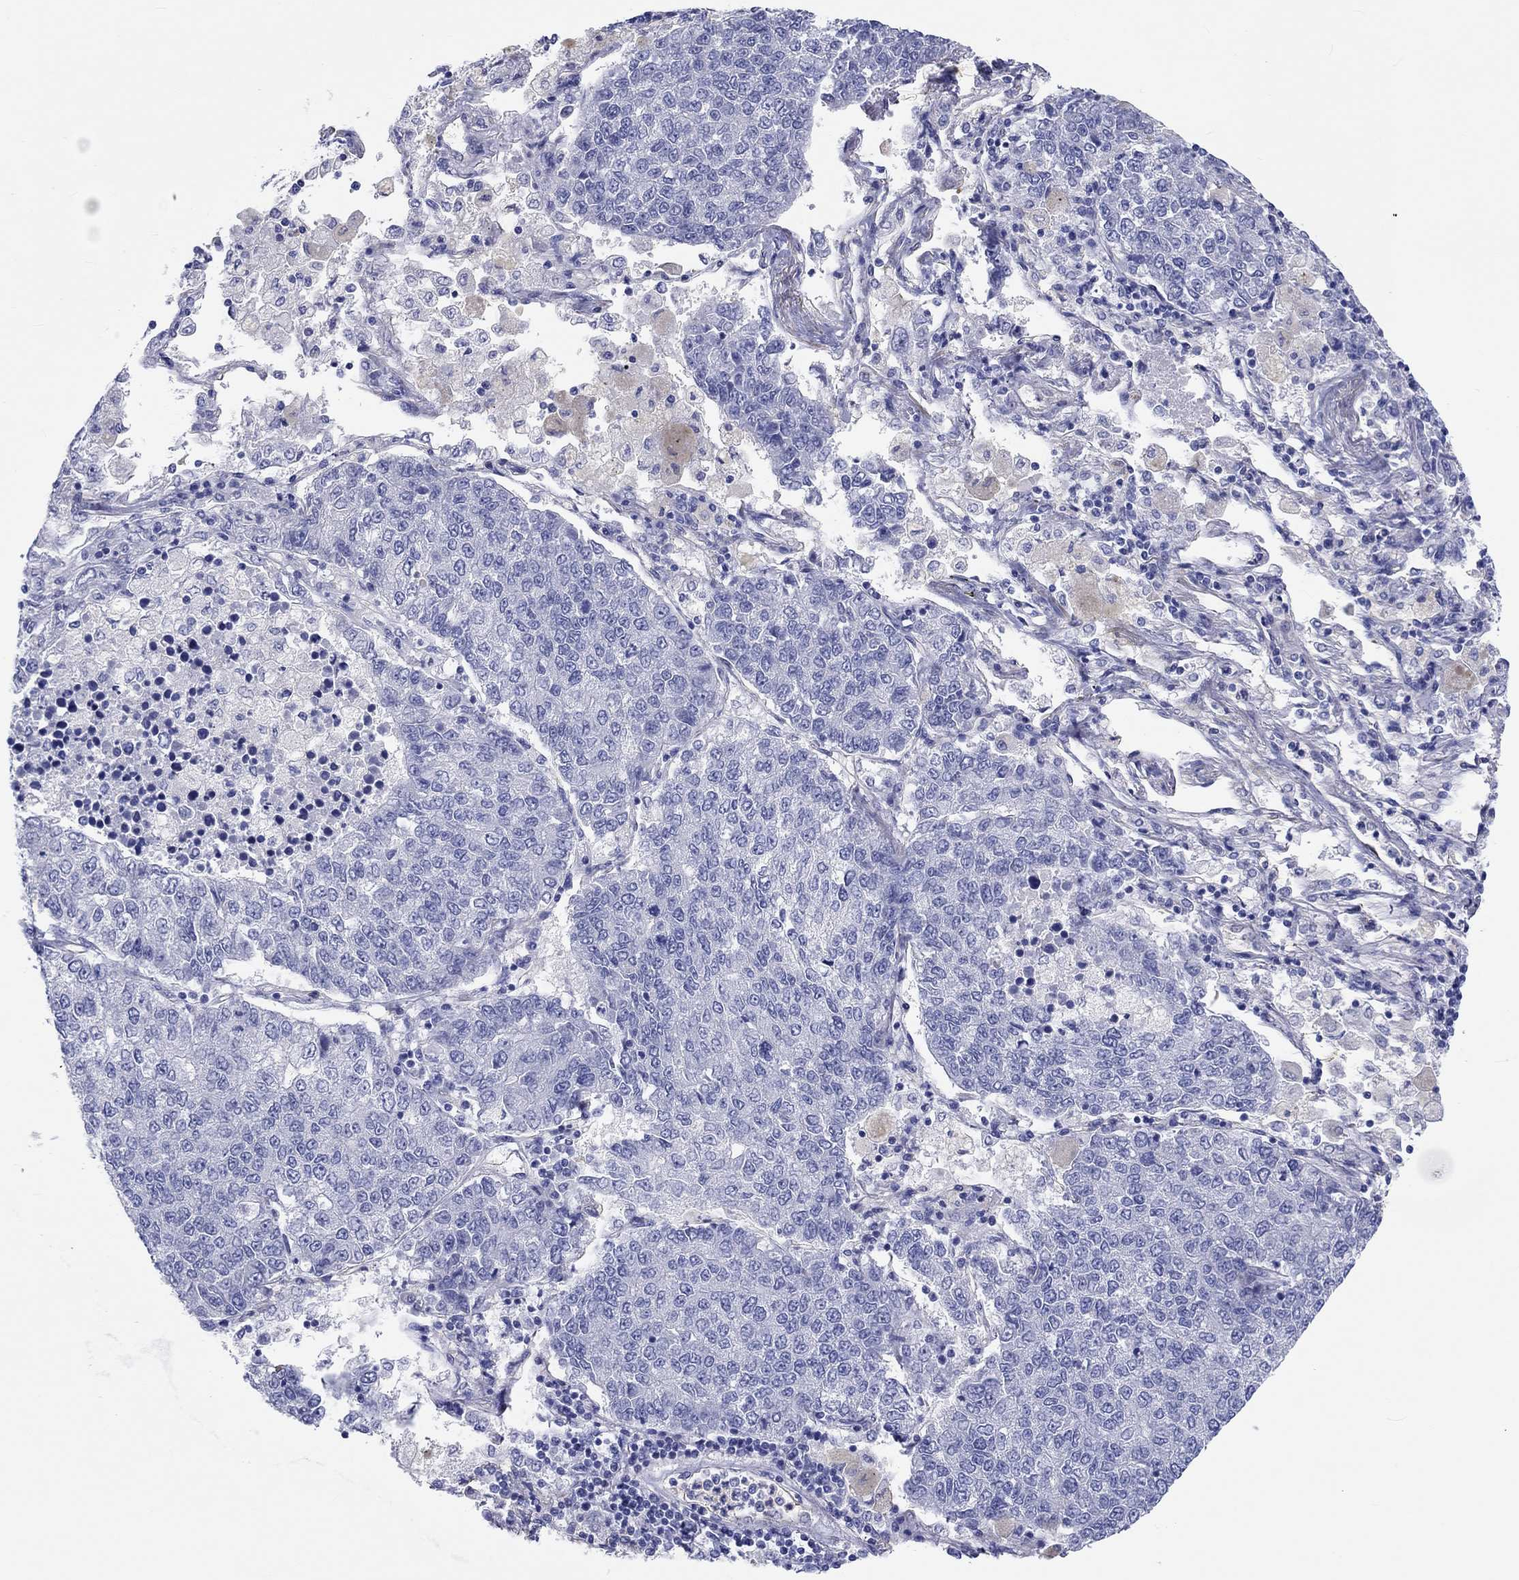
{"staining": {"intensity": "negative", "quantity": "none", "location": "none"}, "tissue": "lung cancer", "cell_type": "Tumor cells", "image_type": "cancer", "snomed": [{"axis": "morphology", "description": "Adenocarcinoma, NOS"}, {"axis": "topography", "description": "Lung"}], "caption": "There is no significant expression in tumor cells of lung cancer (adenocarcinoma).", "gene": "CDY2B", "patient": {"sex": "male", "age": 49}}